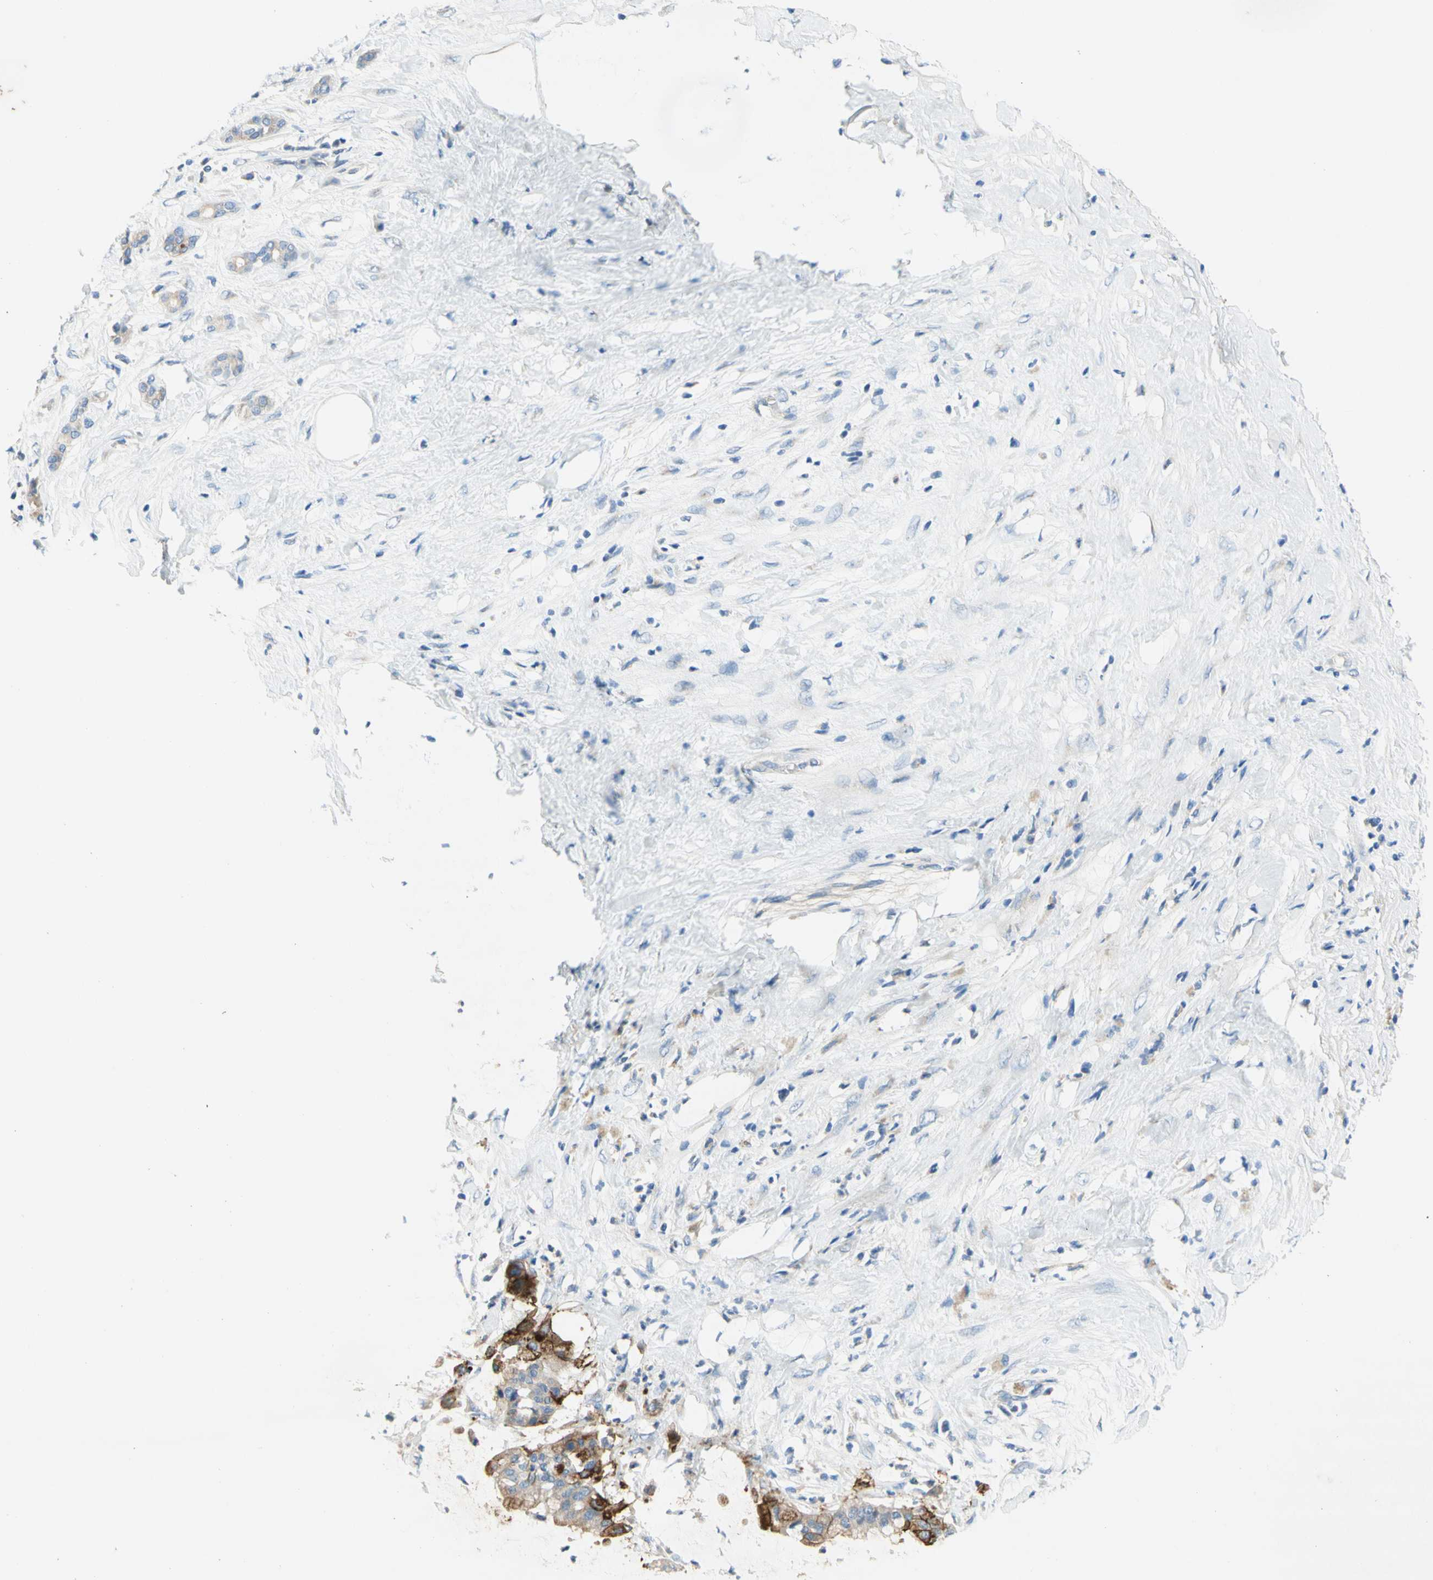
{"staining": {"intensity": "moderate", "quantity": ">75%", "location": "cytoplasmic/membranous"}, "tissue": "pancreatic cancer", "cell_type": "Tumor cells", "image_type": "cancer", "snomed": [{"axis": "morphology", "description": "Adenocarcinoma, NOS"}, {"axis": "topography", "description": "Pancreas"}], "caption": "Pancreatic adenocarcinoma tissue exhibits moderate cytoplasmic/membranous positivity in approximately >75% of tumor cells, visualized by immunohistochemistry. (DAB (3,3'-diaminobenzidine) IHC with brightfield microscopy, high magnification).", "gene": "F3", "patient": {"sex": "male", "age": 41}}